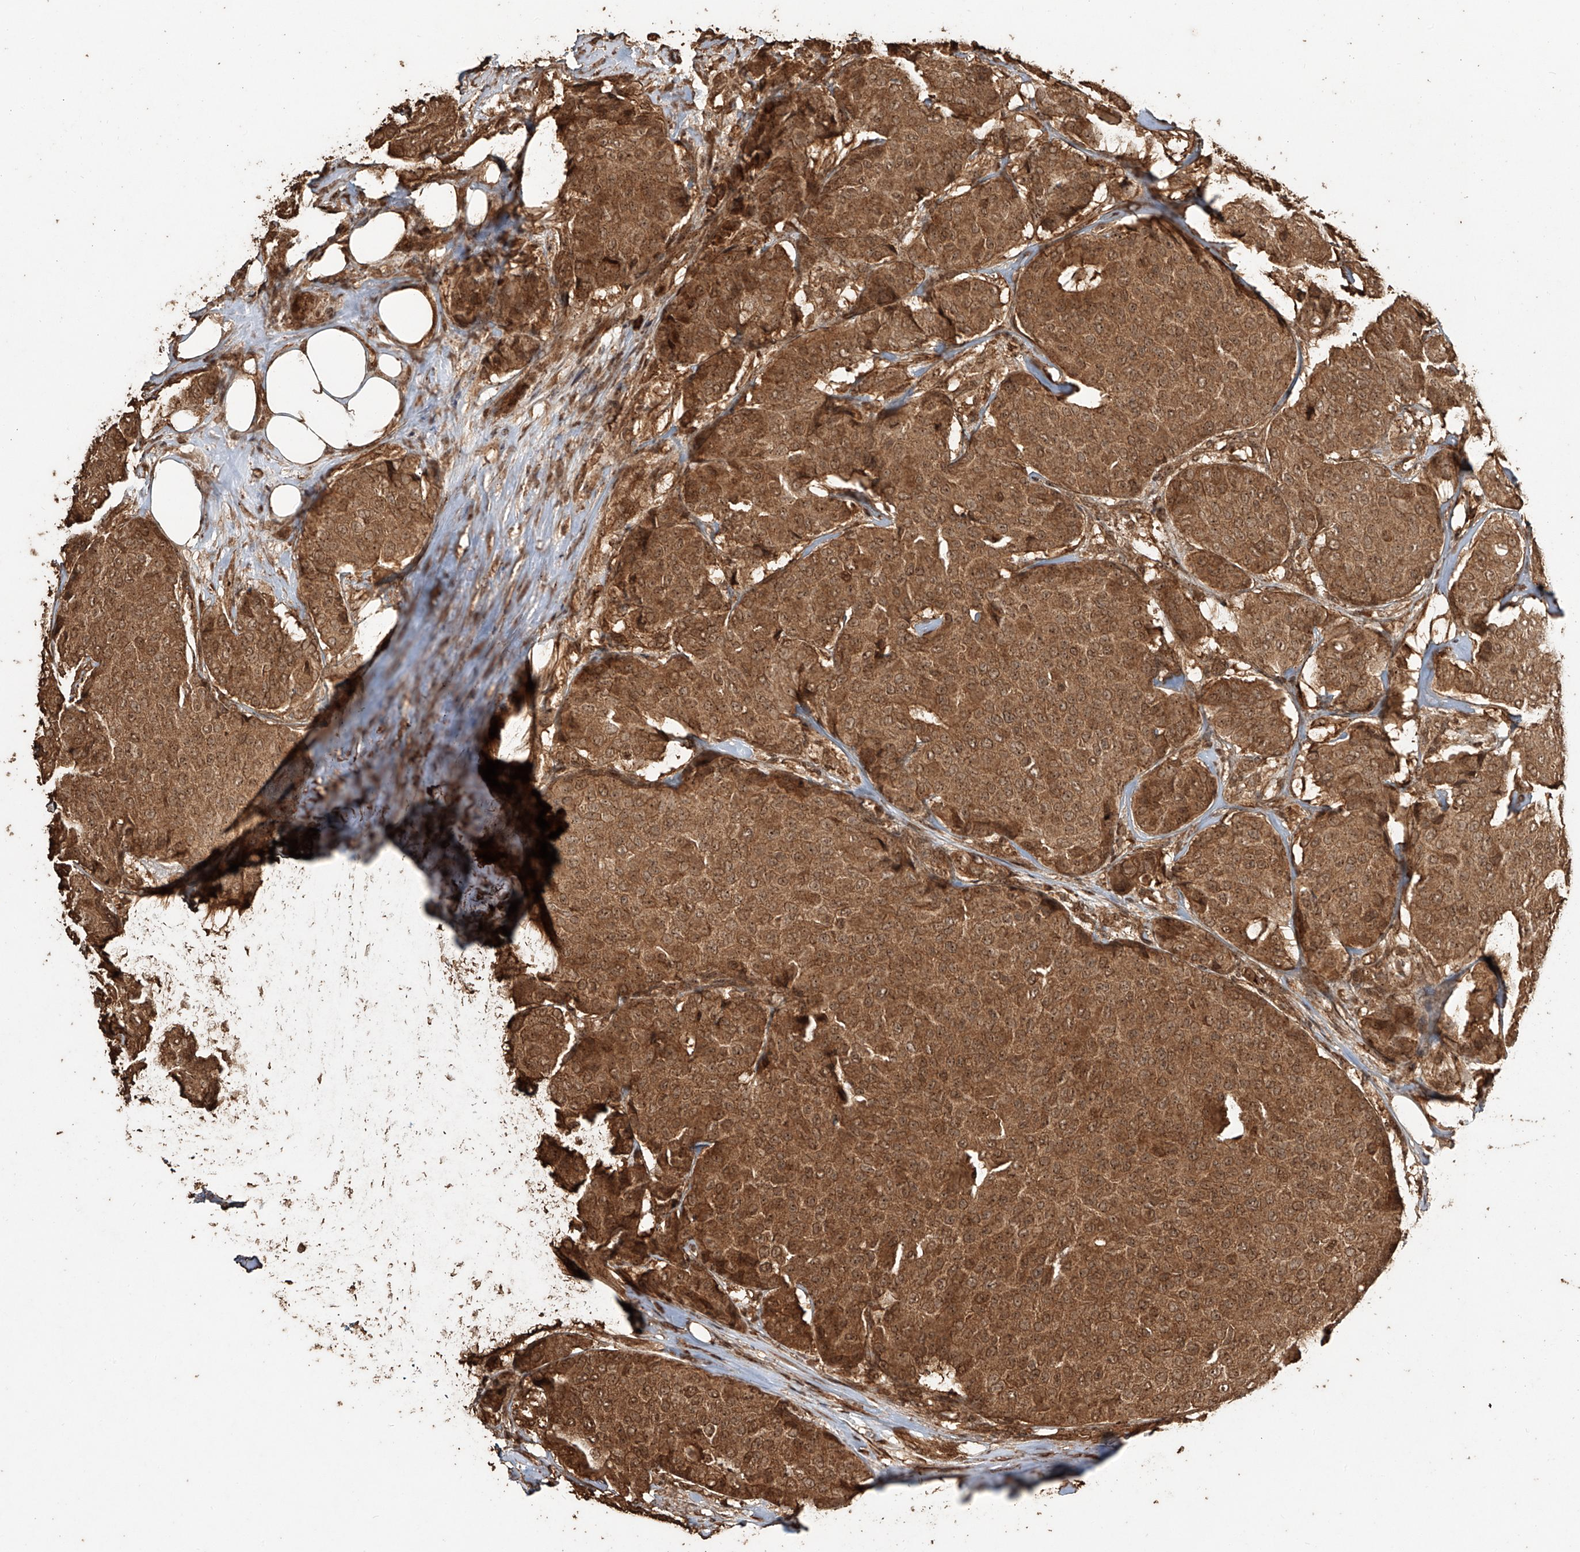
{"staining": {"intensity": "moderate", "quantity": ">75%", "location": "cytoplasmic/membranous,nuclear"}, "tissue": "breast cancer", "cell_type": "Tumor cells", "image_type": "cancer", "snomed": [{"axis": "morphology", "description": "Duct carcinoma"}, {"axis": "topography", "description": "Breast"}], "caption": "There is medium levels of moderate cytoplasmic/membranous and nuclear staining in tumor cells of breast cancer, as demonstrated by immunohistochemical staining (brown color).", "gene": "ZNF660", "patient": {"sex": "female", "age": 75}}